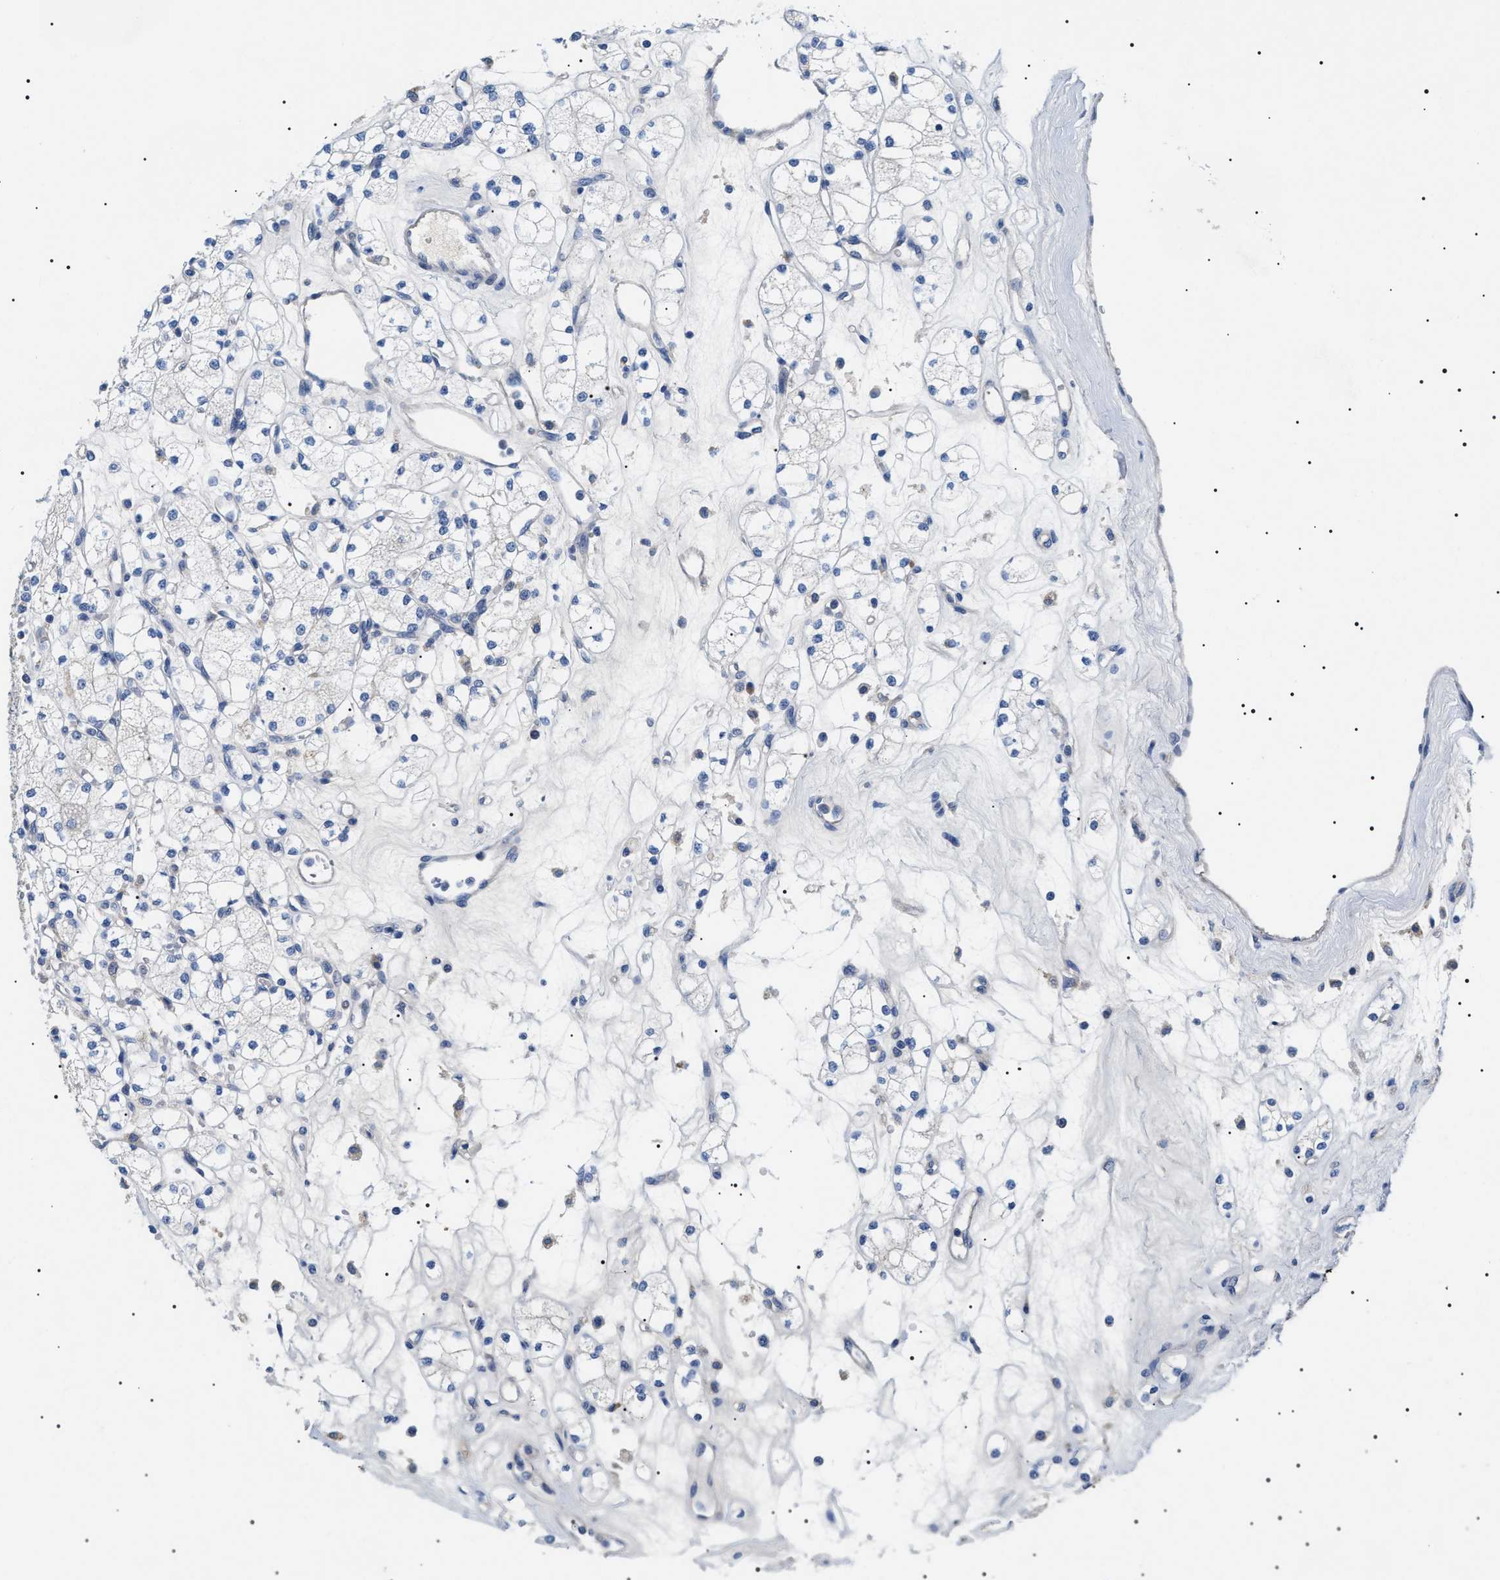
{"staining": {"intensity": "negative", "quantity": "none", "location": "none"}, "tissue": "renal cancer", "cell_type": "Tumor cells", "image_type": "cancer", "snomed": [{"axis": "morphology", "description": "Adenocarcinoma, NOS"}, {"axis": "topography", "description": "Kidney"}], "caption": "Renal adenocarcinoma stained for a protein using IHC reveals no staining tumor cells.", "gene": "TMEM222", "patient": {"sex": "male", "age": 77}}